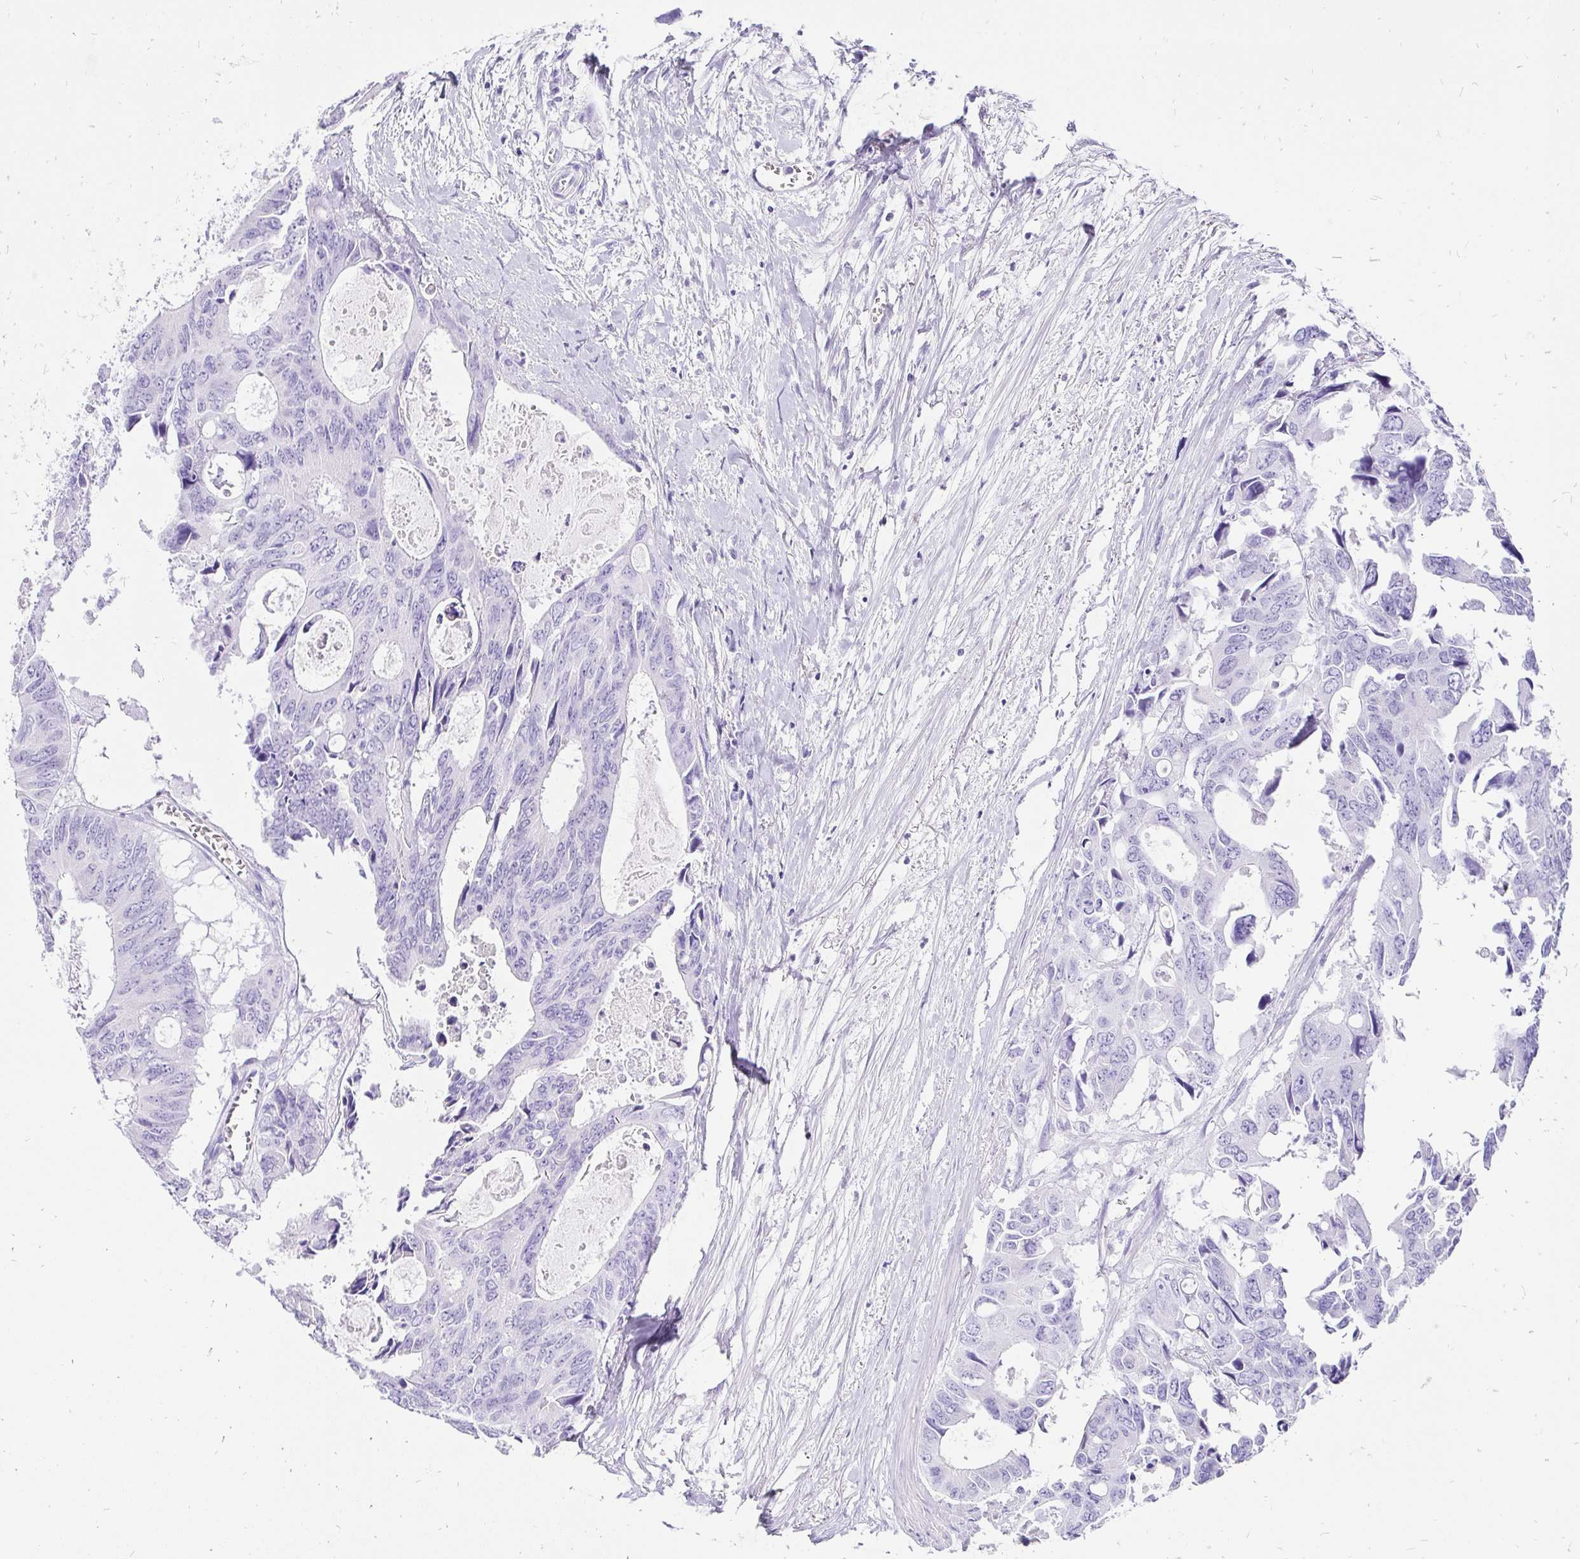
{"staining": {"intensity": "negative", "quantity": "none", "location": "none"}, "tissue": "colorectal cancer", "cell_type": "Tumor cells", "image_type": "cancer", "snomed": [{"axis": "morphology", "description": "Adenocarcinoma, NOS"}, {"axis": "topography", "description": "Rectum"}], "caption": "Protein analysis of colorectal adenocarcinoma reveals no significant positivity in tumor cells.", "gene": "KRT13", "patient": {"sex": "male", "age": 76}}